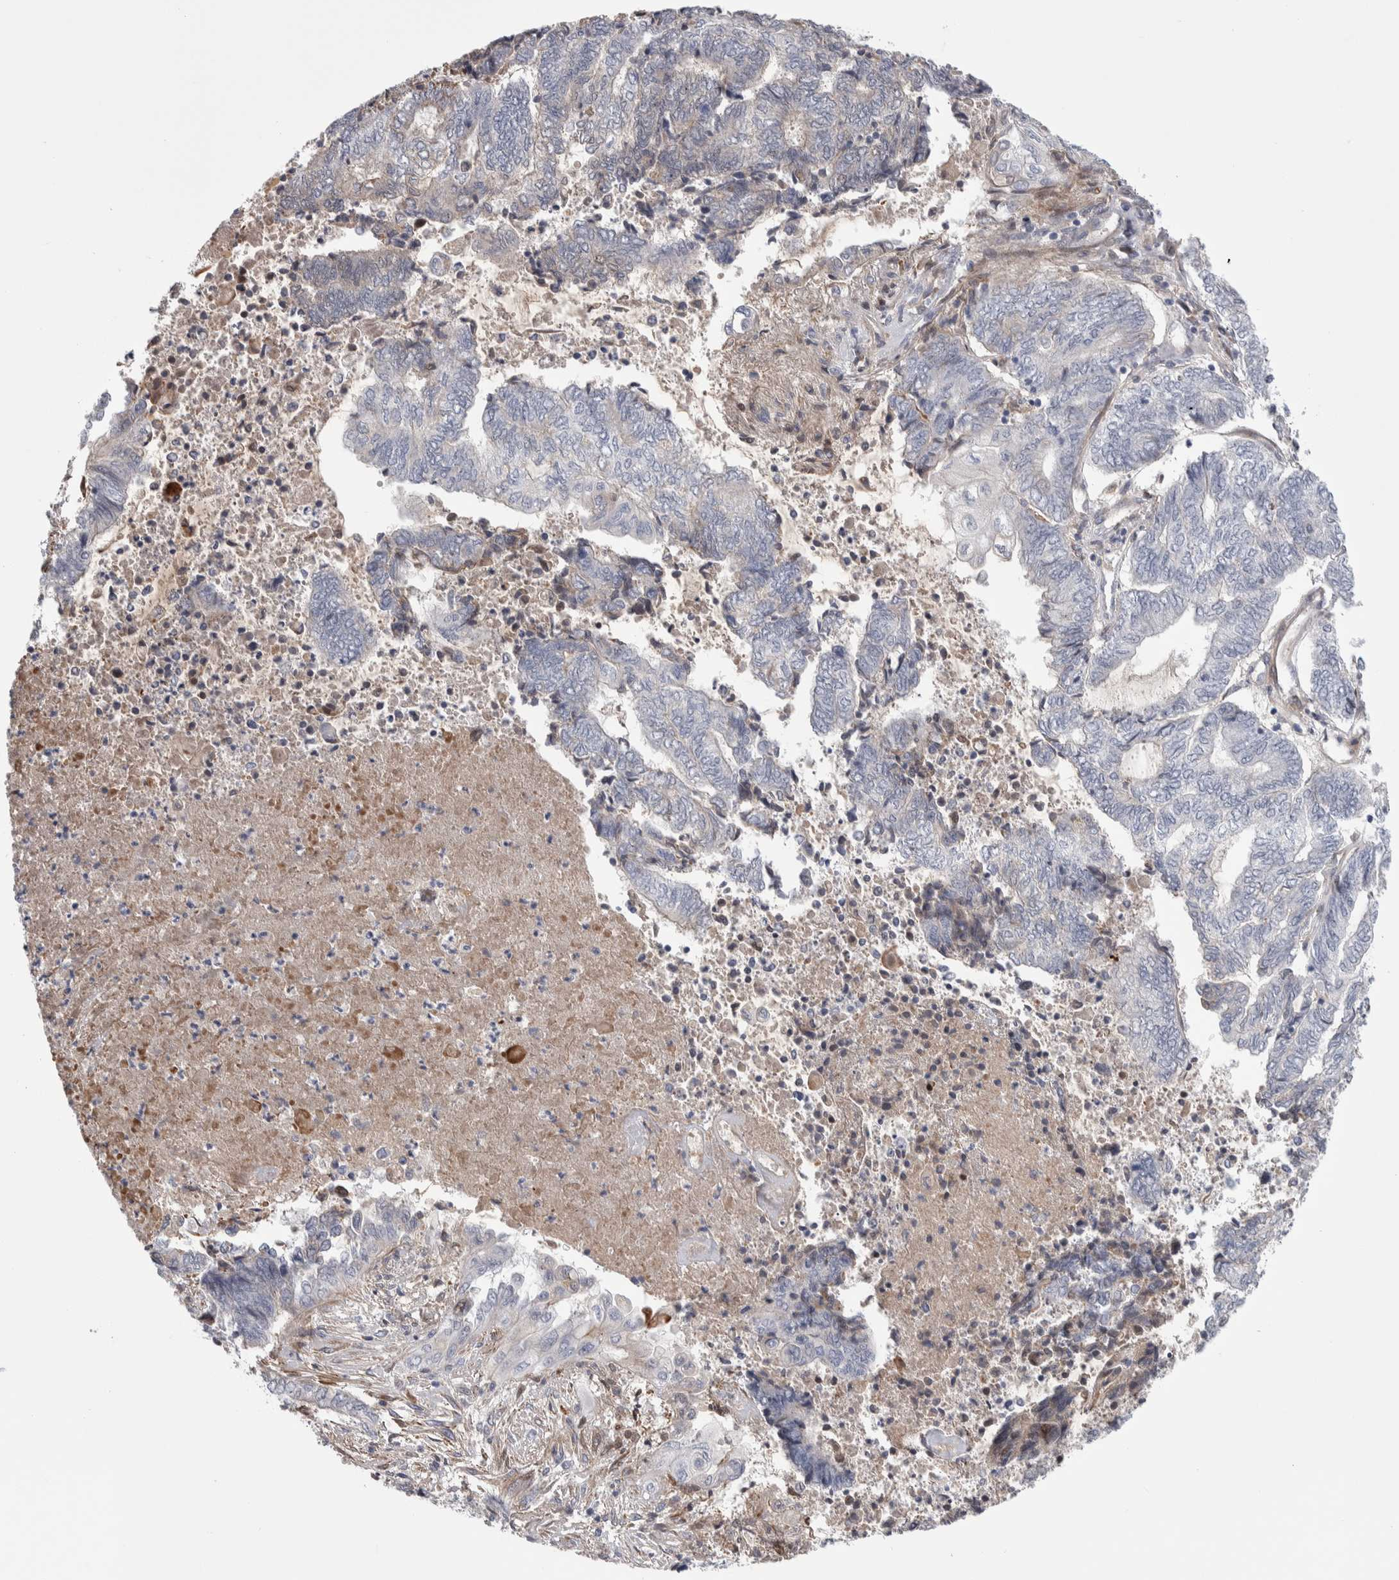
{"staining": {"intensity": "negative", "quantity": "none", "location": "none"}, "tissue": "endometrial cancer", "cell_type": "Tumor cells", "image_type": "cancer", "snomed": [{"axis": "morphology", "description": "Adenocarcinoma, NOS"}, {"axis": "topography", "description": "Uterus"}, {"axis": "topography", "description": "Endometrium"}], "caption": "An image of endometrial cancer stained for a protein shows no brown staining in tumor cells.", "gene": "PSMG3", "patient": {"sex": "female", "age": 70}}